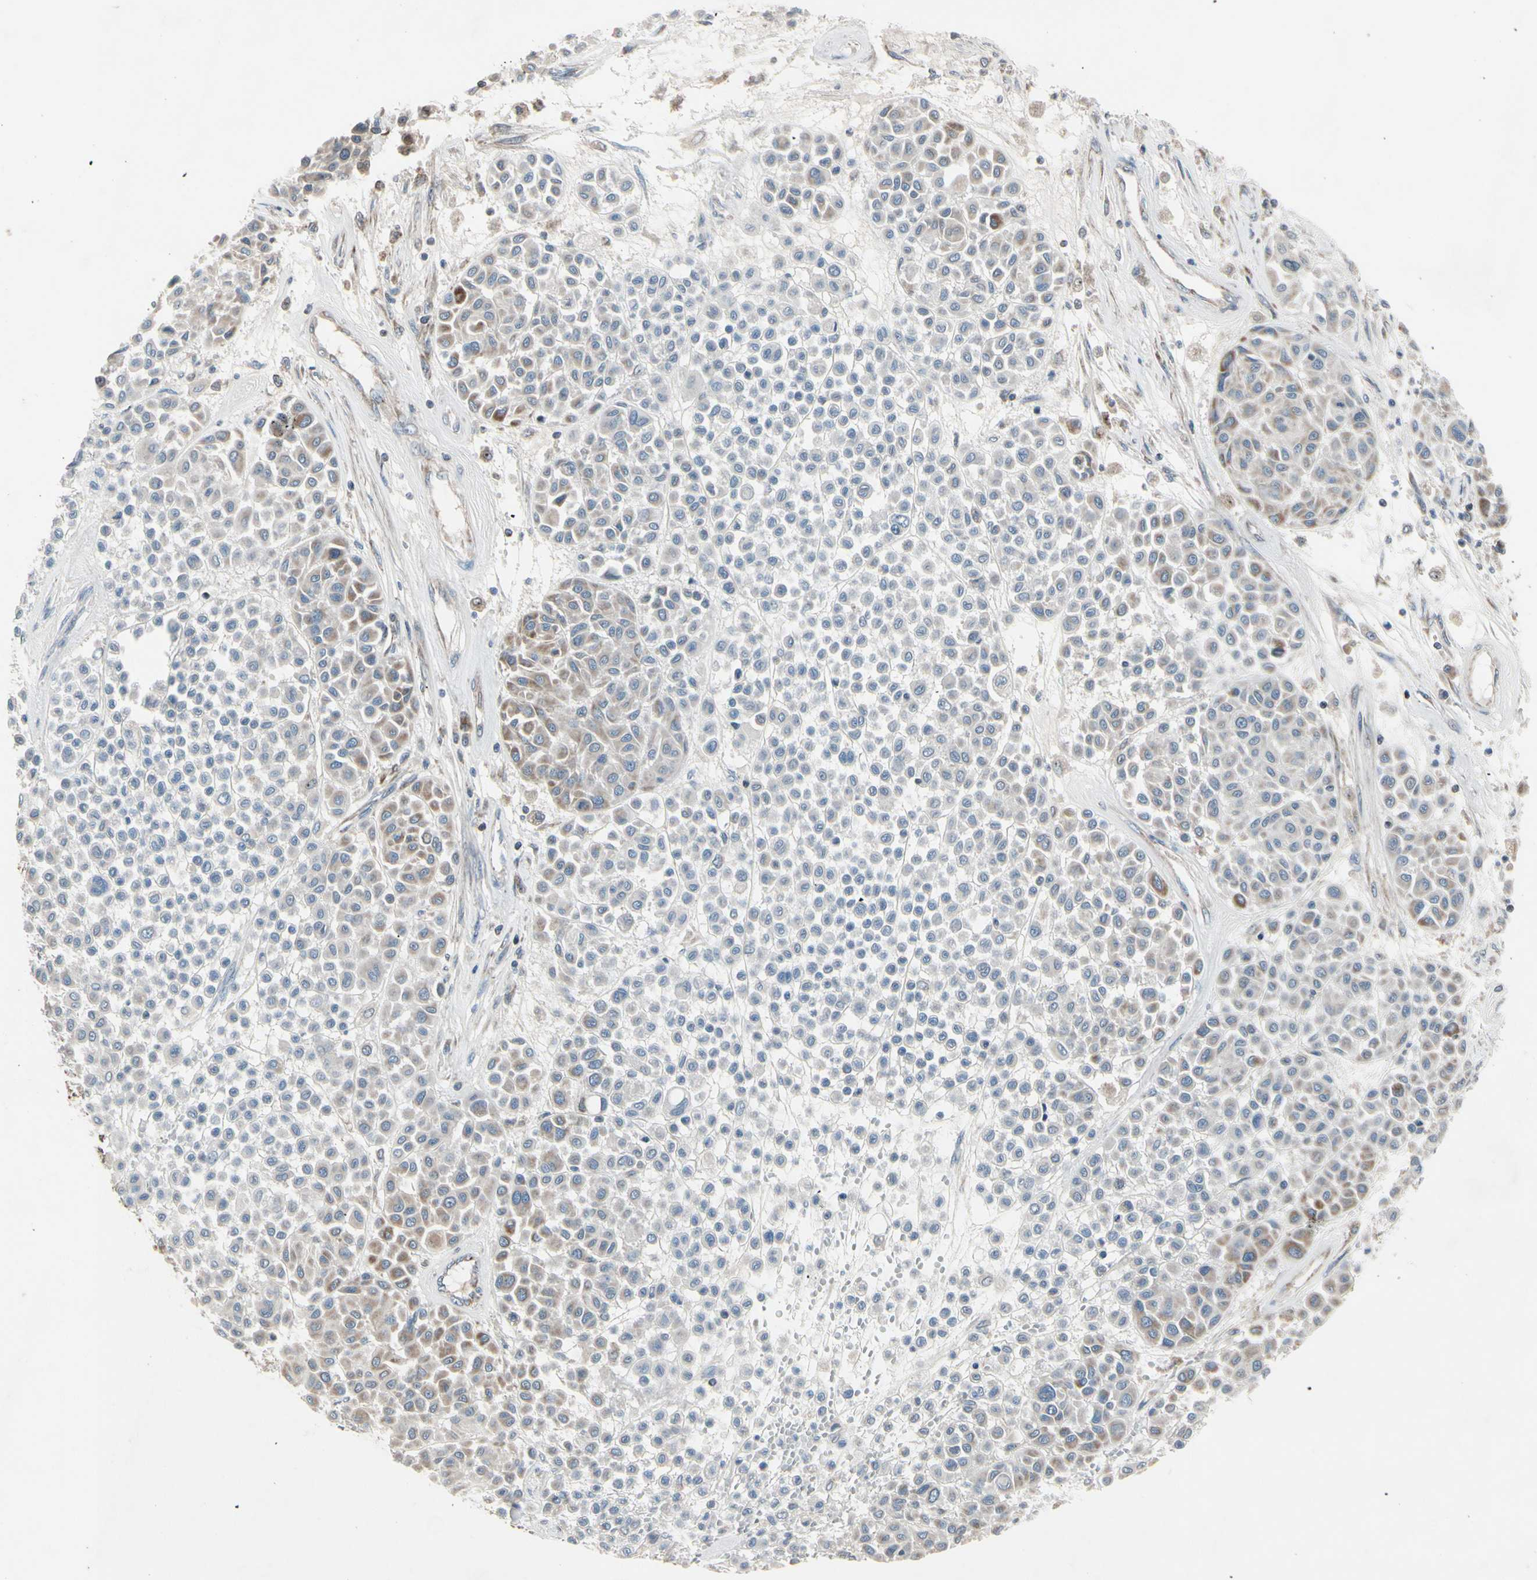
{"staining": {"intensity": "weak", "quantity": ">75%", "location": "cytoplasmic/membranous"}, "tissue": "melanoma", "cell_type": "Tumor cells", "image_type": "cancer", "snomed": [{"axis": "morphology", "description": "Malignant melanoma, Metastatic site"}, {"axis": "topography", "description": "Soft tissue"}], "caption": "Immunohistochemical staining of malignant melanoma (metastatic site) exhibits low levels of weak cytoplasmic/membranous protein expression in approximately >75% of tumor cells.", "gene": "CPT1A", "patient": {"sex": "male", "age": 41}}